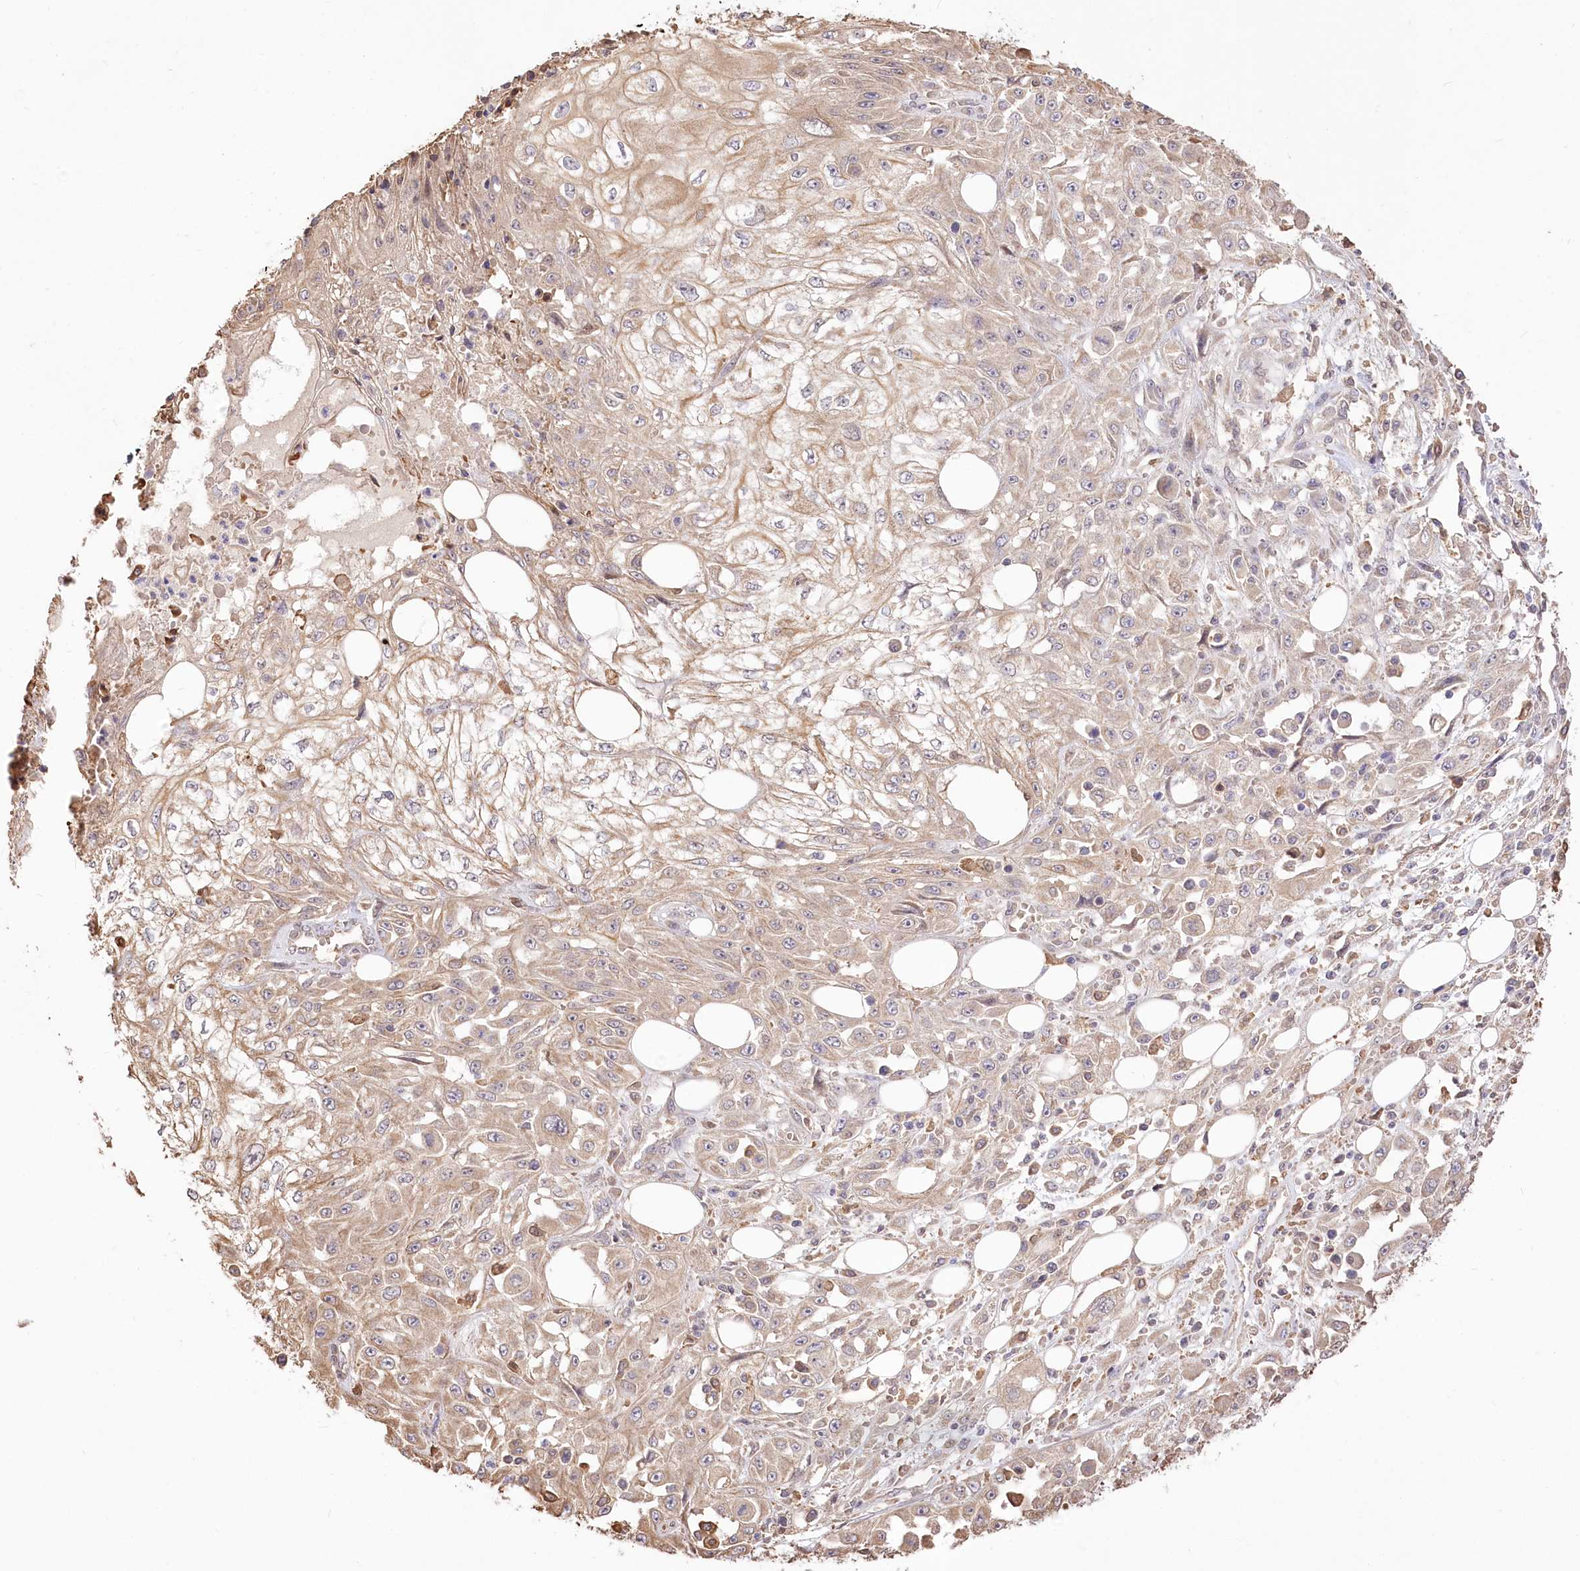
{"staining": {"intensity": "weak", "quantity": "25%-75%", "location": "cytoplasmic/membranous"}, "tissue": "skin cancer", "cell_type": "Tumor cells", "image_type": "cancer", "snomed": [{"axis": "morphology", "description": "Squamous cell carcinoma, NOS"}, {"axis": "morphology", "description": "Squamous cell carcinoma, metastatic, NOS"}, {"axis": "topography", "description": "Skin"}, {"axis": "topography", "description": "Lymph node"}], "caption": "A low amount of weak cytoplasmic/membranous positivity is seen in about 25%-75% of tumor cells in skin cancer tissue.", "gene": "R3HDM2", "patient": {"sex": "male", "age": 75}}